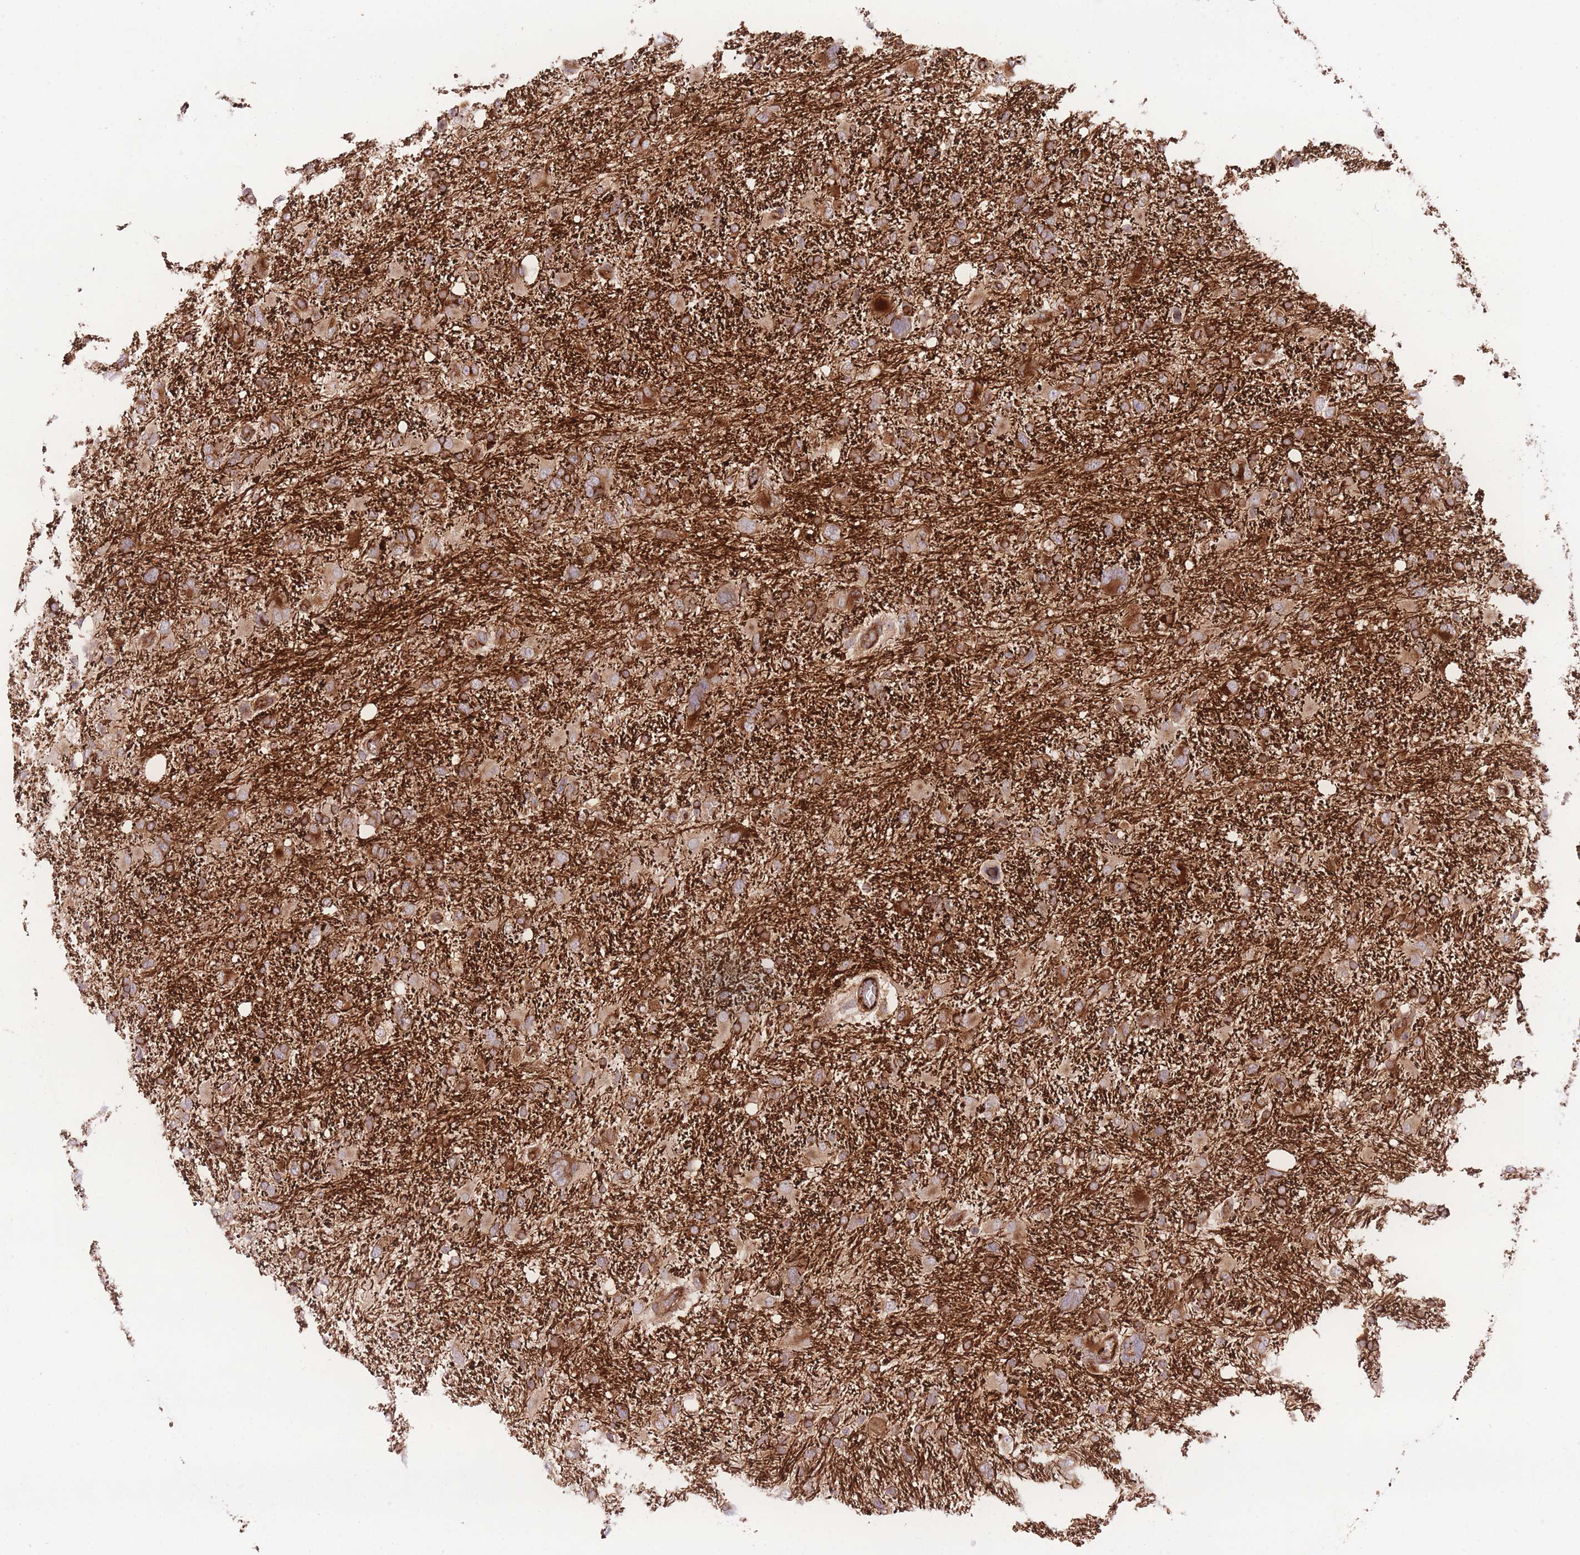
{"staining": {"intensity": "moderate", "quantity": ">75%", "location": "cytoplasmic/membranous"}, "tissue": "glioma", "cell_type": "Tumor cells", "image_type": "cancer", "snomed": [{"axis": "morphology", "description": "Glioma, malignant, High grade"}, {"axis": "topography", "description": "Brain"}], "caption": "Protein expression analysis of human glioma reveals moderate cytoplasmic/membranous positivity in approximately >75% of tumor cells.", "gene": "CISH", "patient": {"sex": "male", "age": 61}}